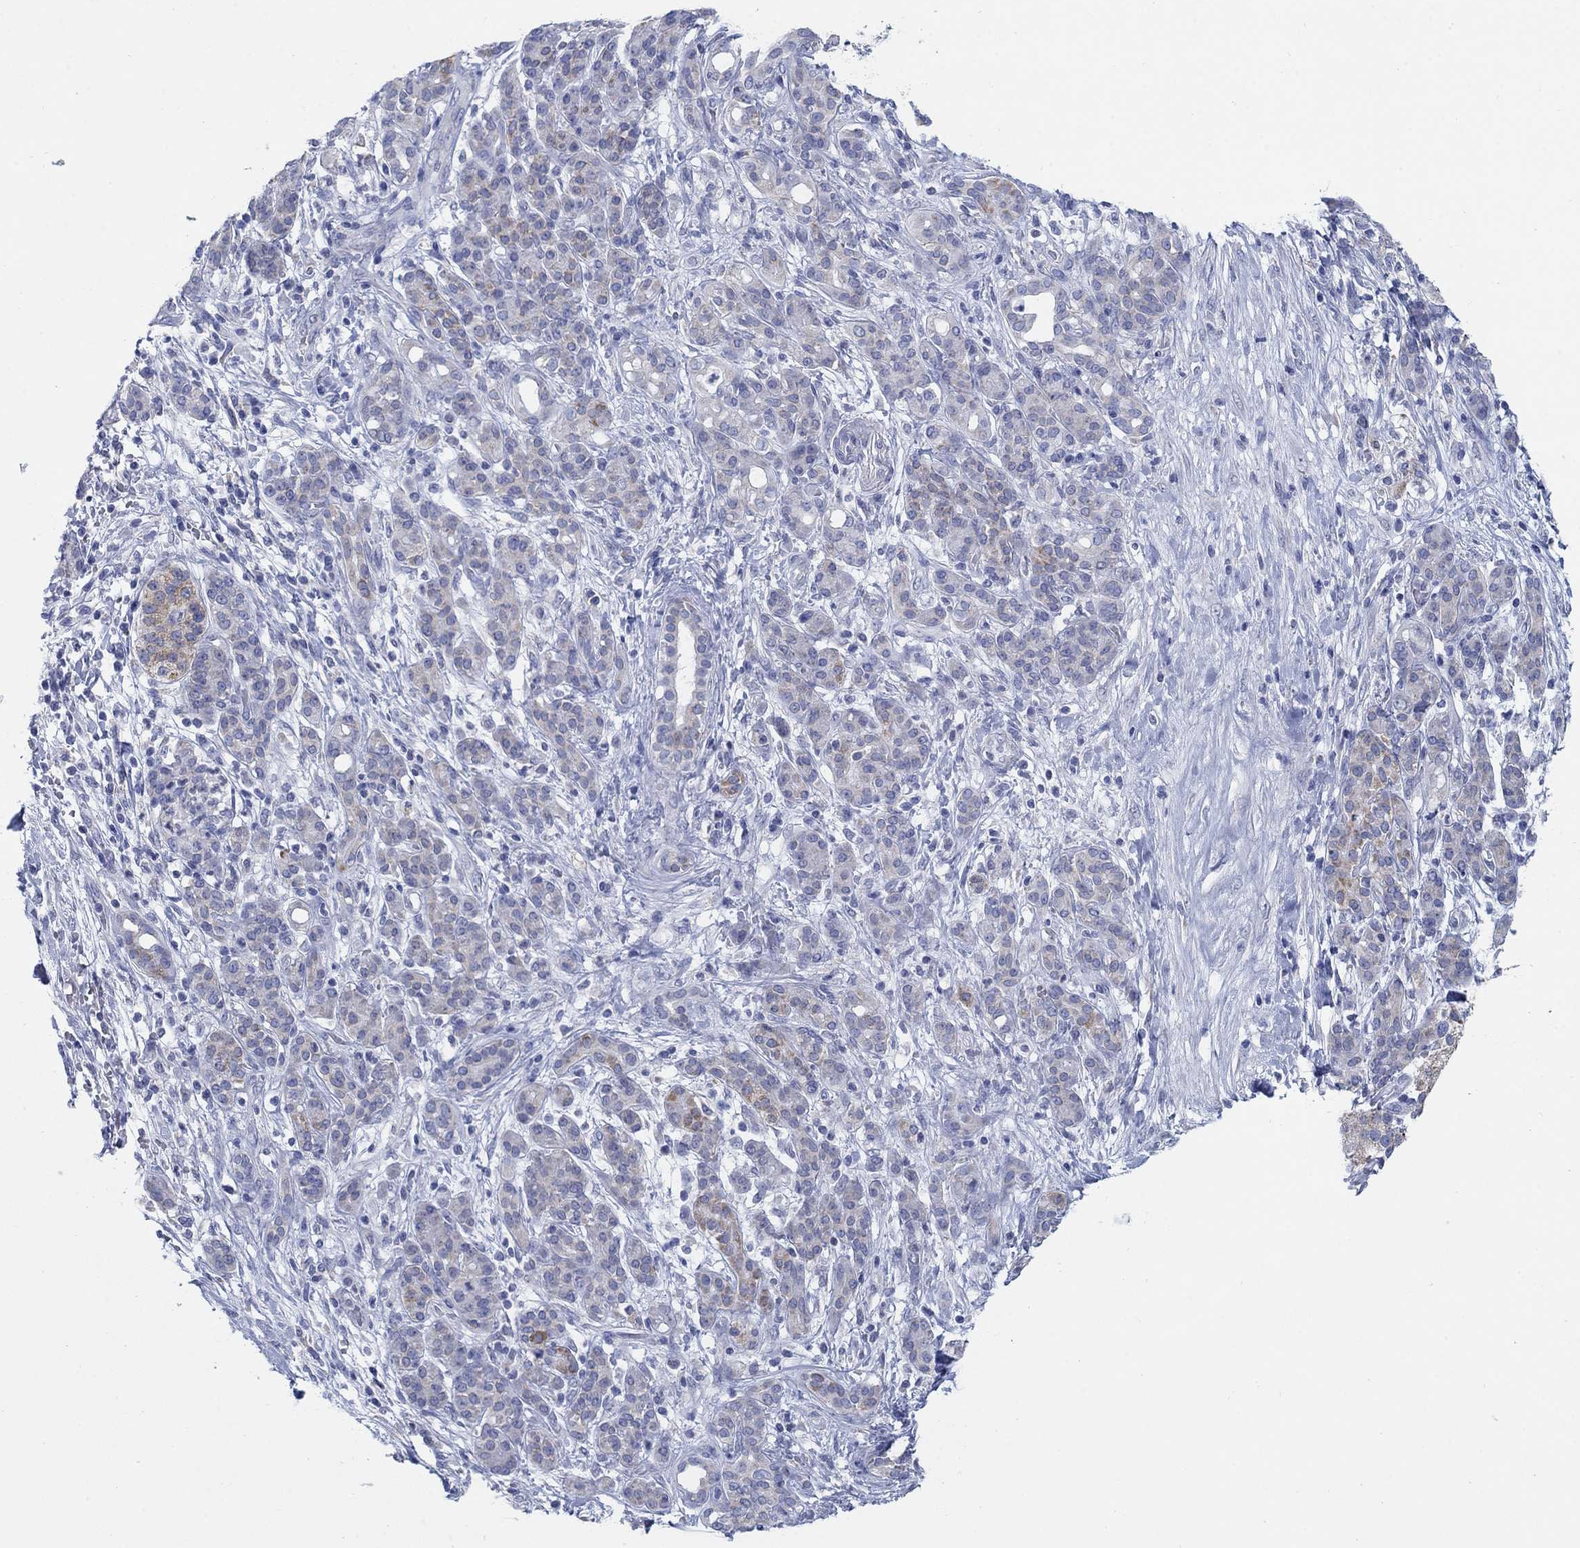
{"staining": {"intensity": "moderate", "quantity": "<25%", "location": "cytoplasmic/membranous"}, "tissue": "pancreatic cancer", "cell_type": "Tumor cells", "image_type": "cancer", "snomed": [{"axis": "morphology", "description": "Adenocarcinoma, NOS"}, {"axis": "topography", "description": "Pancreas"}], "caption": "The immunohistochemical stain shows moderate cytoplasmic/membranous expression in tumor cells of pancreatic cancer tissue.", "gene": "SCCPDH", "patient": {"sex": "male", "age": 44}}